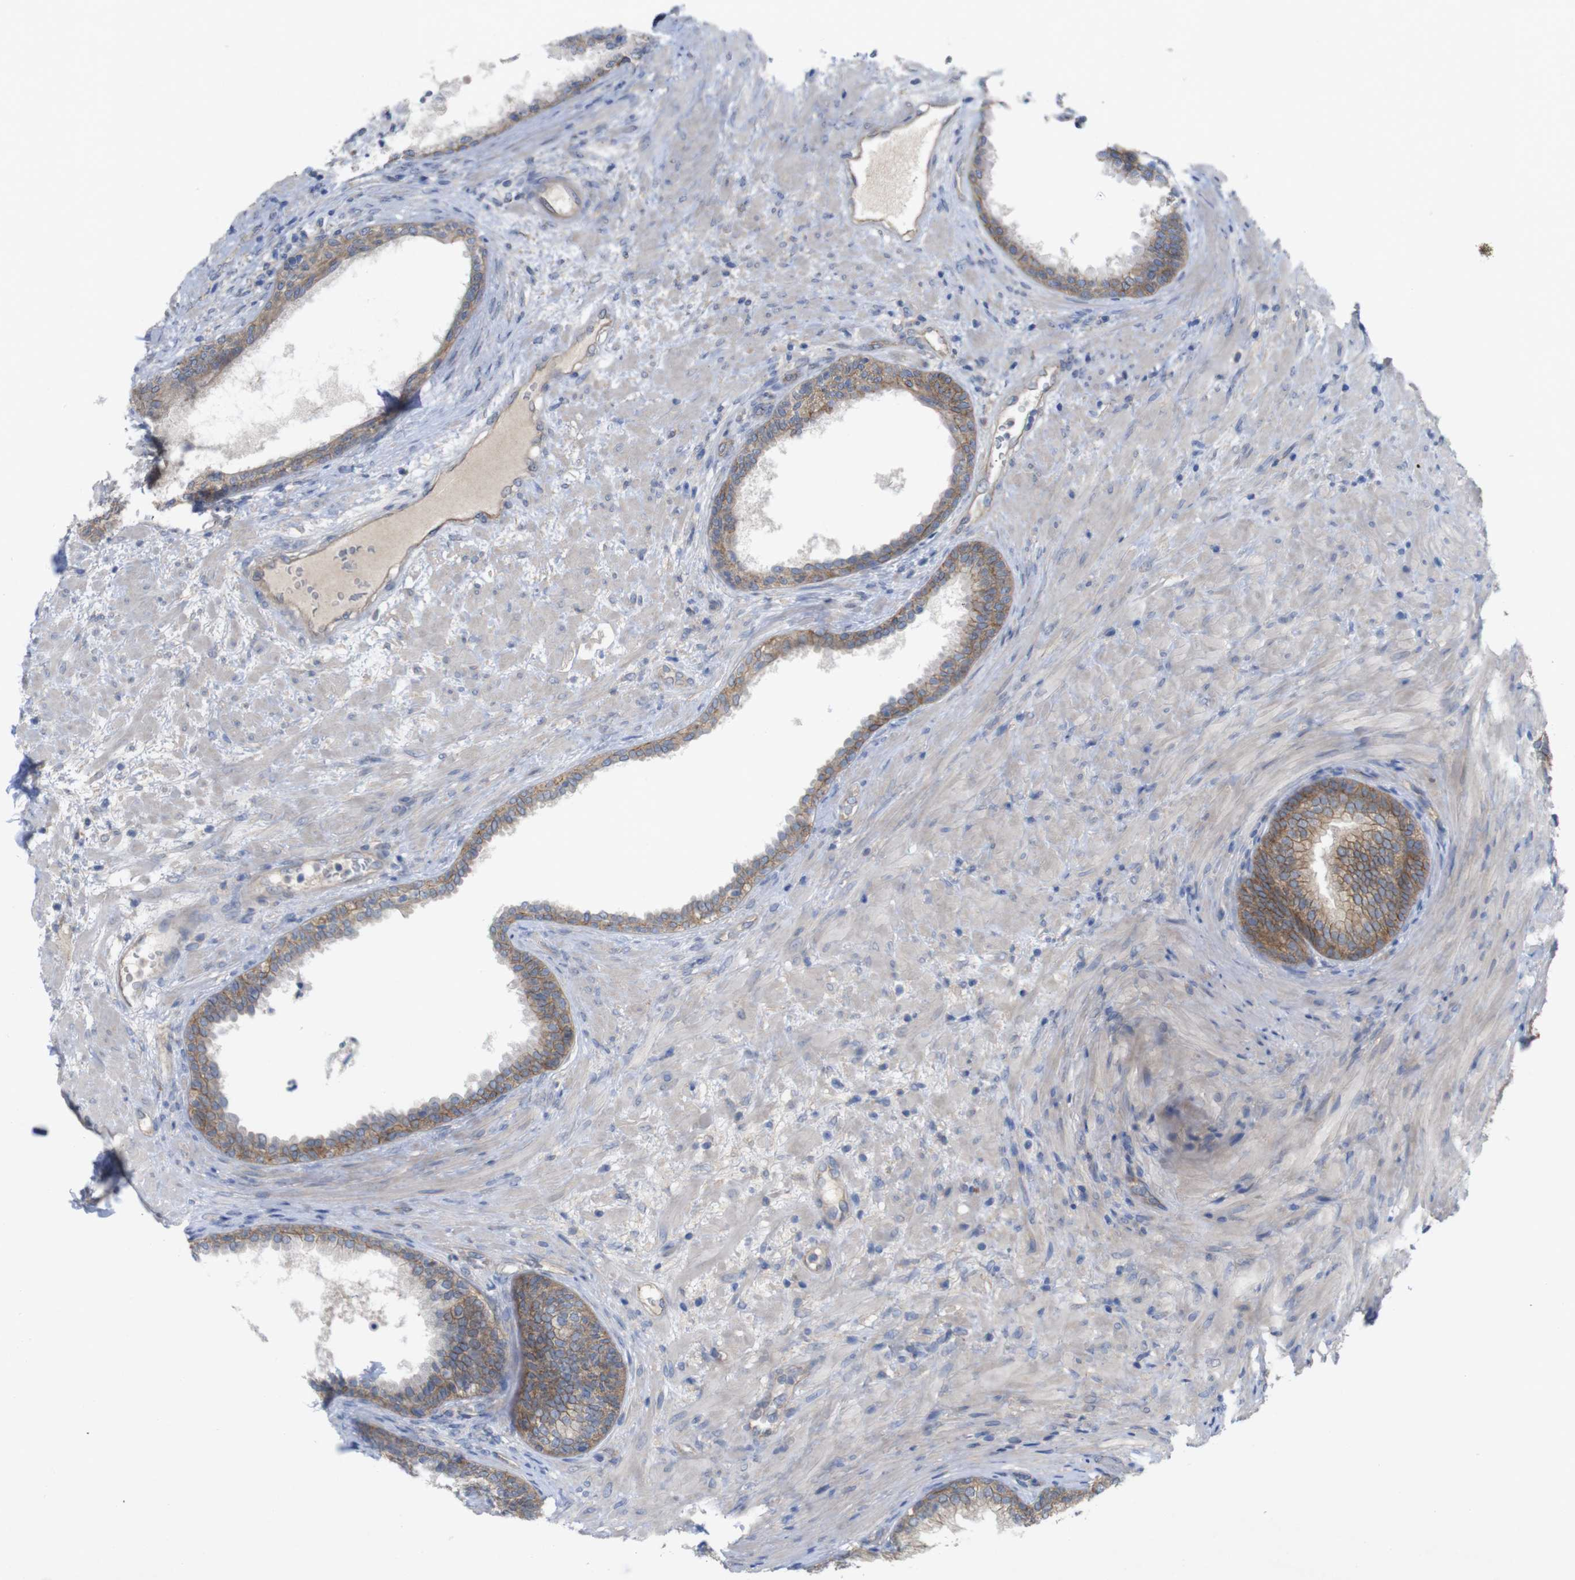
{"staining": {"intensity": "moderate", "quantity": "25%-75%", "location": "cytoplasmic/membranous"}, "tissue": "prostate", "cell_type": "Glandular cells", "image_type": "normal", "snomed": [{"axis": "morphology", "description": "Normal tissue, NOS"}, {"axis": "topography", "description": "Prostate"}], "caption": "Glandular cells exhibit medium levels of moderate cytoplasmic/membranous positivity in about 25%-75% of cells in normal human prostate.", "gene": "KIDINS220", "patient": {"sex": "male", "age": 76}}